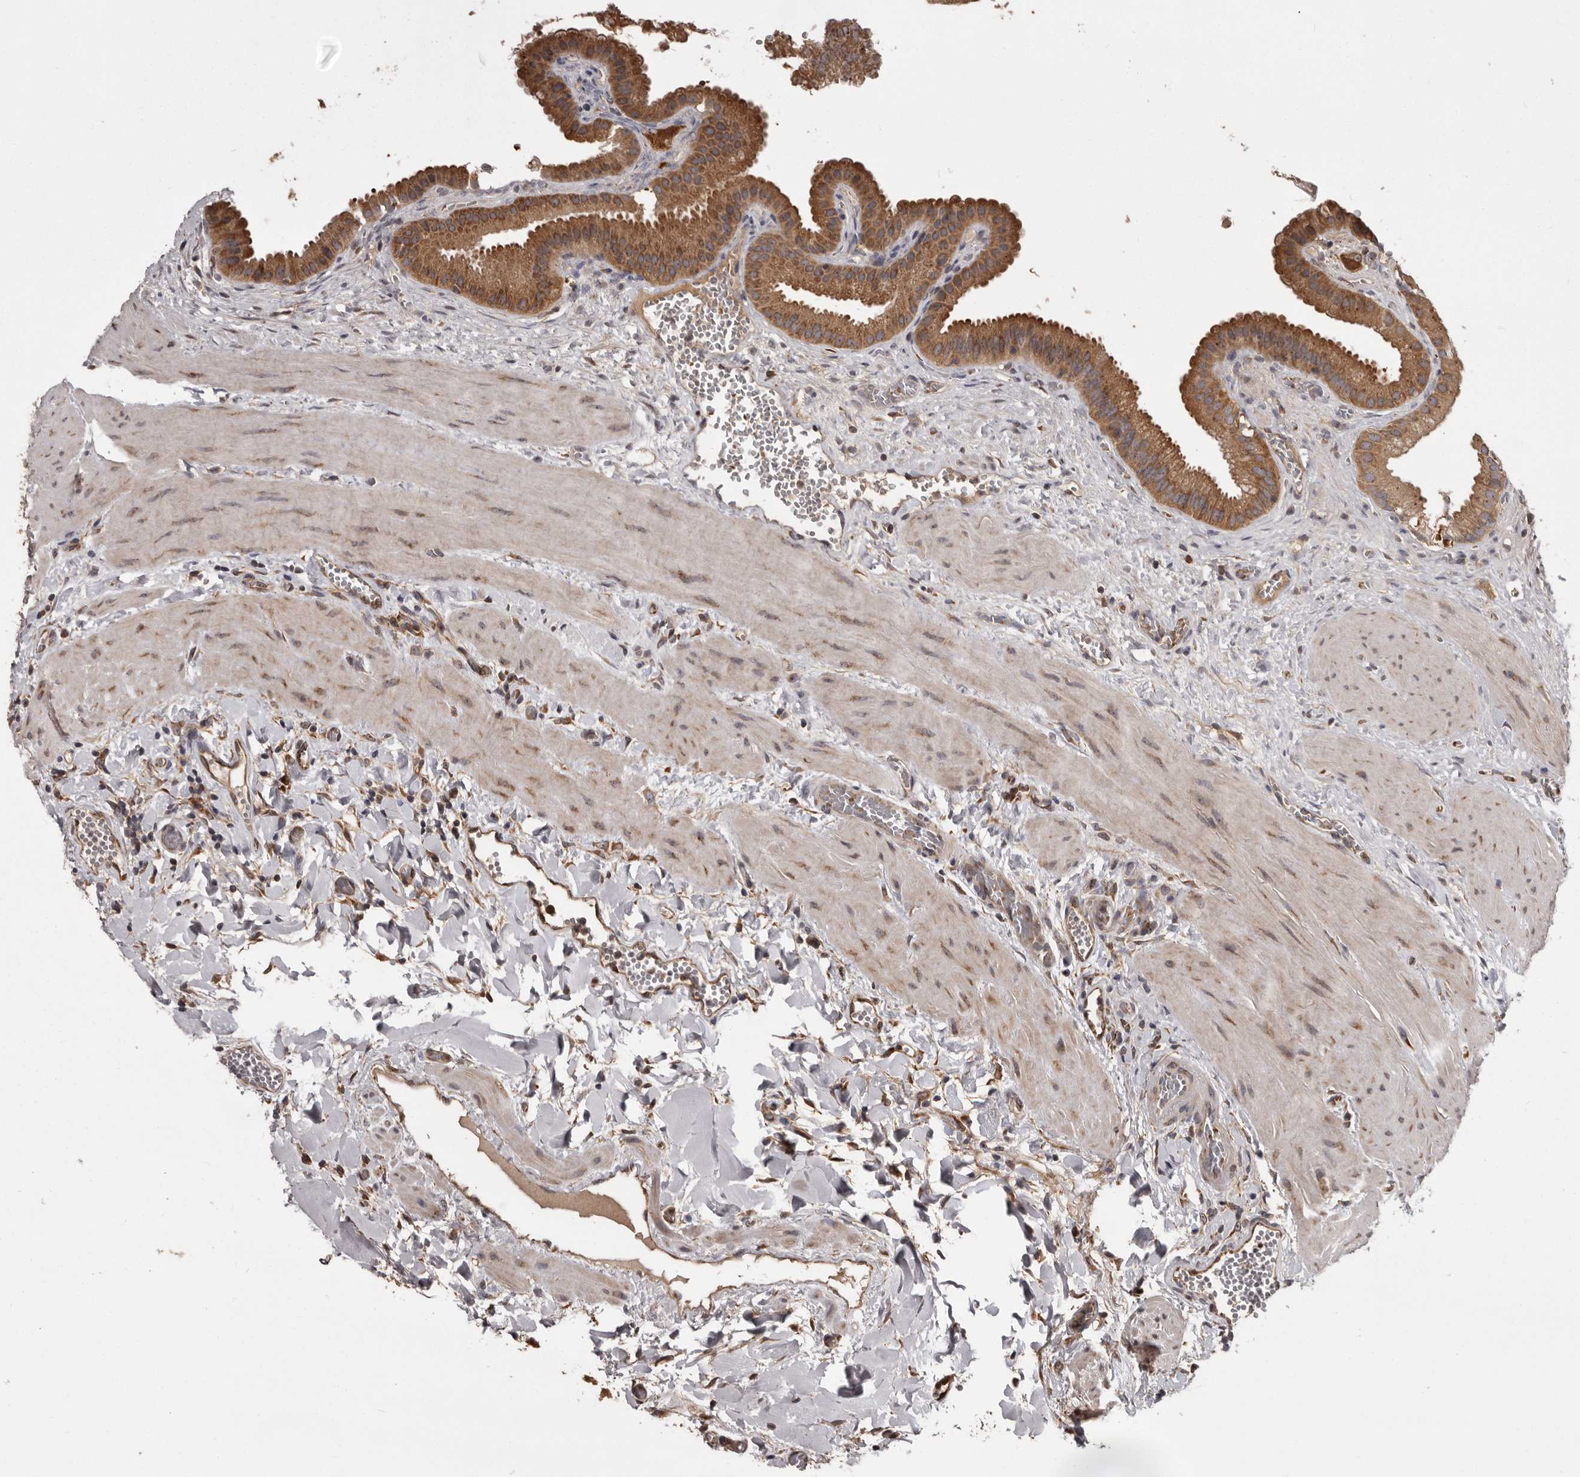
{"staining": {"intensity": "moderate", "quantity": ">75%", "location": "cytoplasmic/membranous"}, "tissue": "gallbladder", "cell_type": "Glandular cells", "image_type": "normal", "snomed": [{"axis": "morphology", "description": "Normal tissue, NOS"}, {"axis": "topography", "description": "Gallbladder"}], "caption": "Protein analysis of benign gallbladder displays moderate cytoplasmic/membranous positivity in approximately >75% of glandular cells. The staining was performed using DAB (3,3'-diaminobenzidine), with brown indicating positive protein expression. Nuclei are stained blue with hematoxylin.", "gene": "DARS1", "patient": {"sex": "male", "age": 55}}